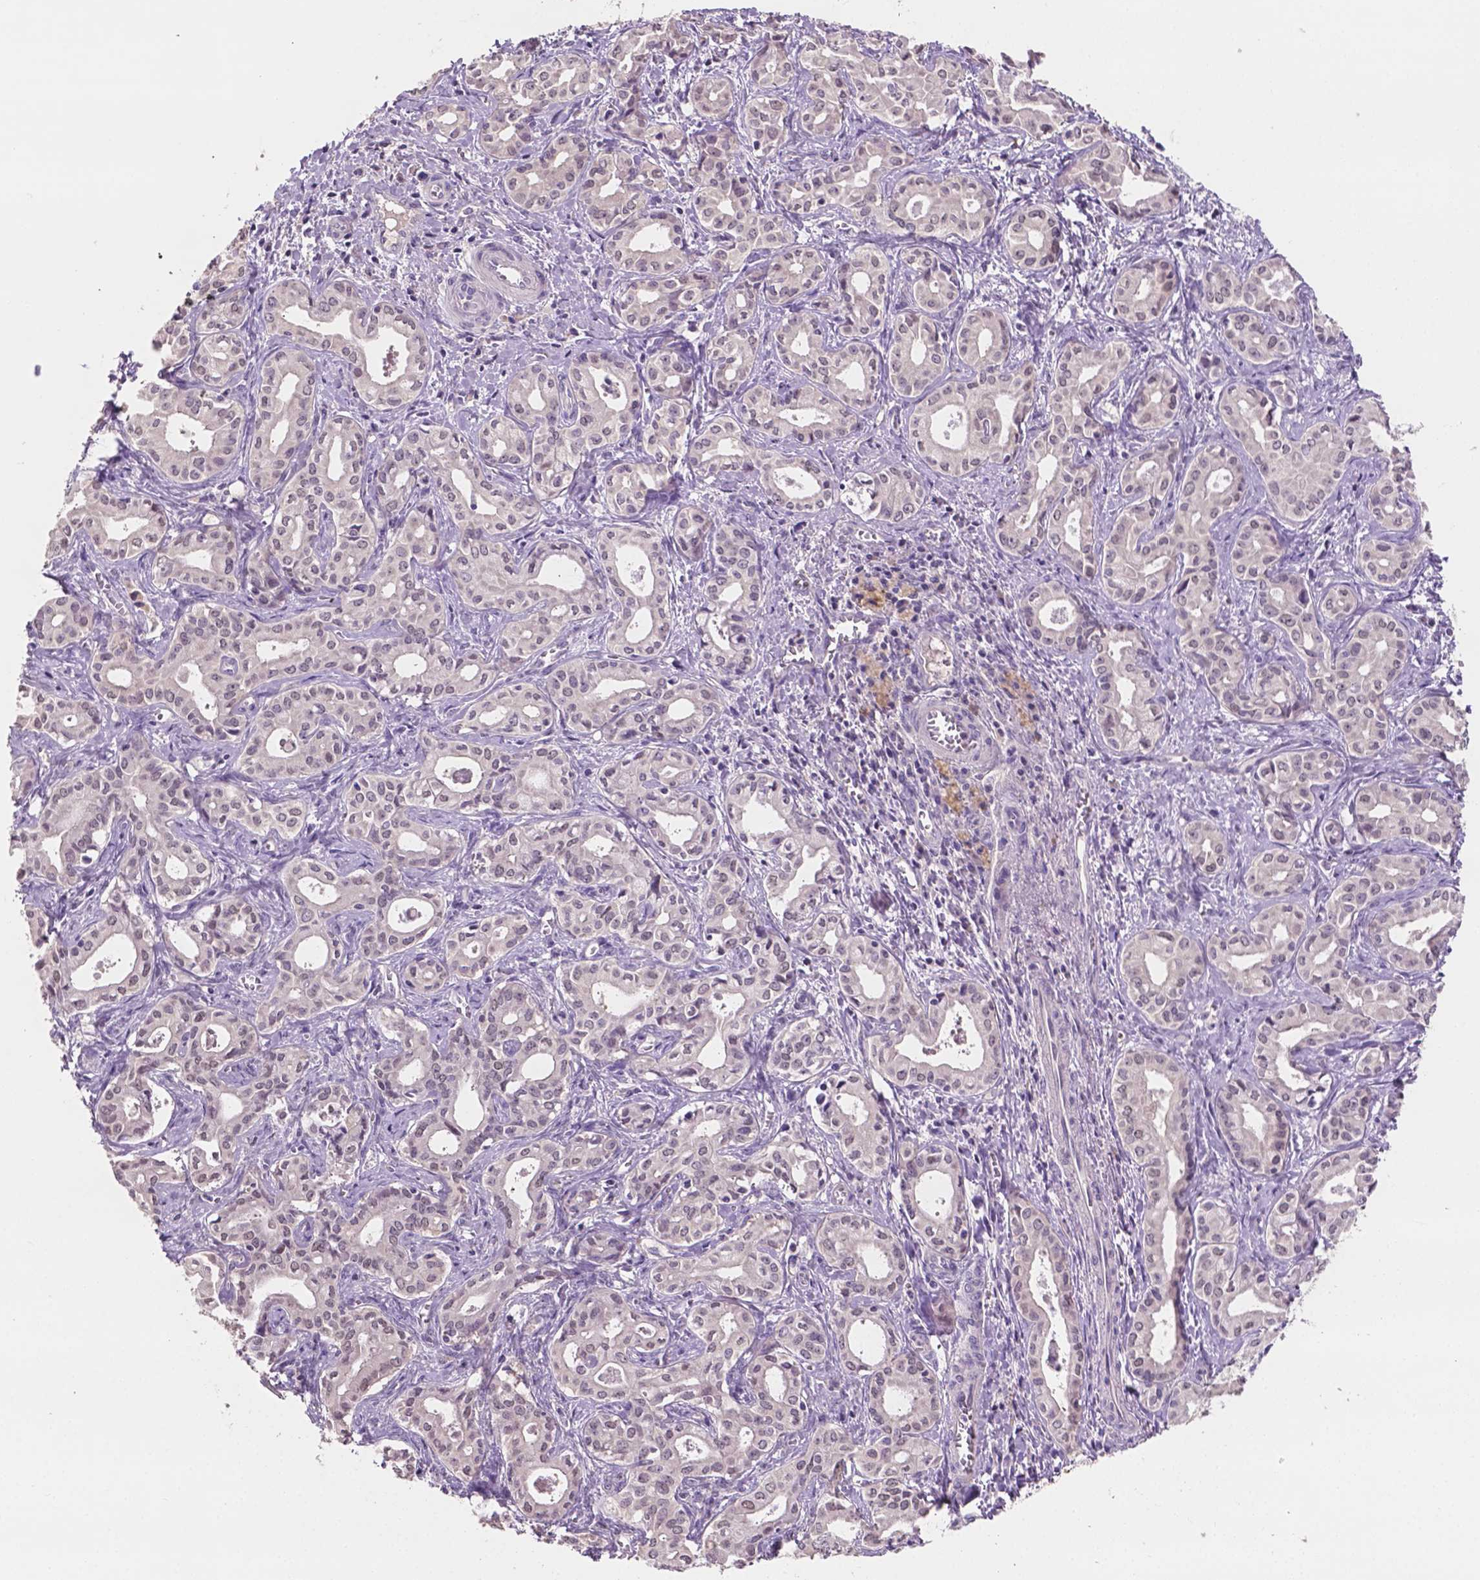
{"staining": {"intensity": "weak", "quantity": ">75%", "location": "nuclear"}, "tissue": "liver cancer", "cell_type": "Tumor cells", "image_type": "cancer", "snomed": [{"axis": "morphology", "description": "Cholangiocarcinoma"}, {"axis": "topography", "description": "Liver"}], "caption": "Liver cholangiocarcinoma was stained to show a protein in brown. There is low levels of weak nuclear expression in approximately >75% of tumor cells.", "gene": "MROH6", "patient": {"sex": "female", "age": 65}}